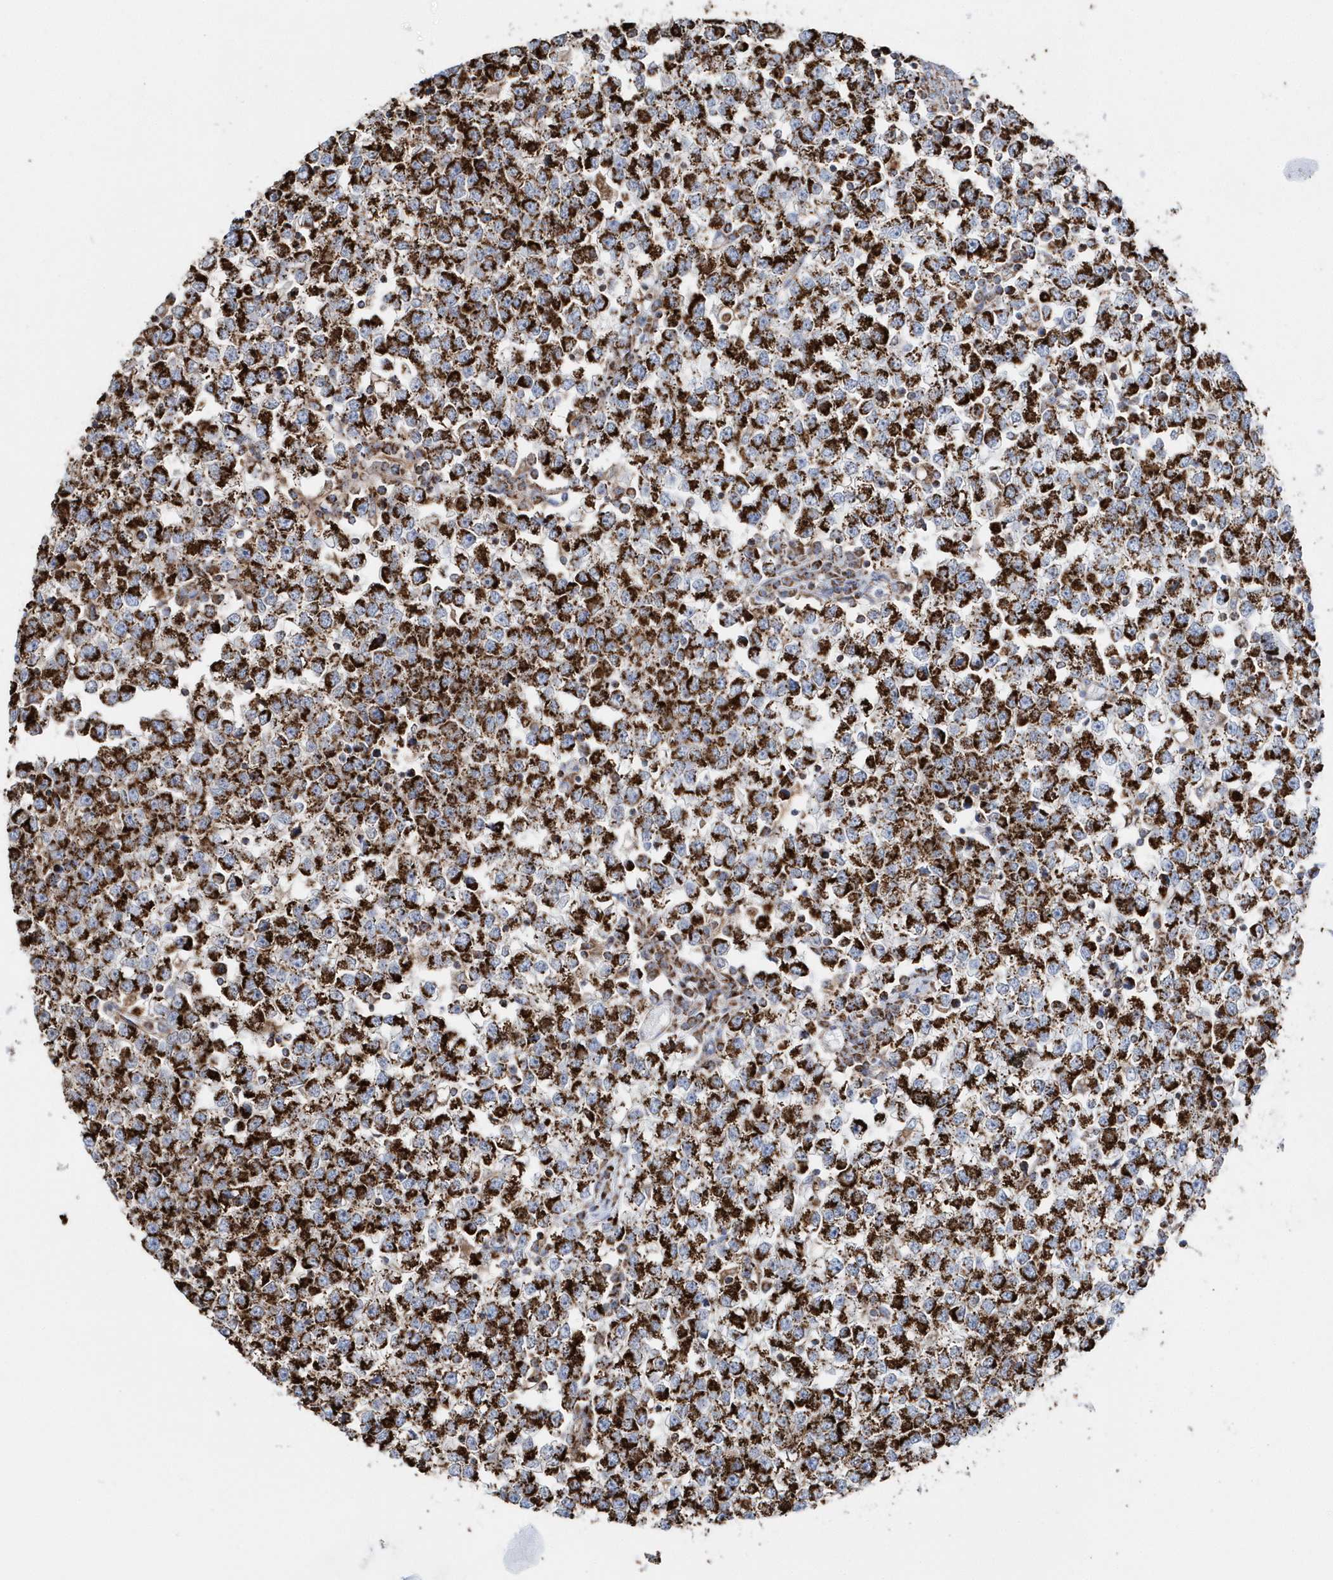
{"staining": {"intensity": "strong", "quantity": ">75%", "location": "cytoplasmic/membranous"}, "tissue": "testis cancer", "cell_type": "Tumor cells", "image_type": "cancer", "snomed": [{"axis": "morphology", "description": "Seminoma, NOS"}, {"axis": "topography", "description": "Testis"}], "caption": "IHC histopathology image of testis seminoma stained for a protein (brown), which exhibits high levels of strong cytoplasmic/membranous staining in about >75% of tumor cells.", "gene": "TMCO6", "patient": {"sex": "male", "age": 65}}